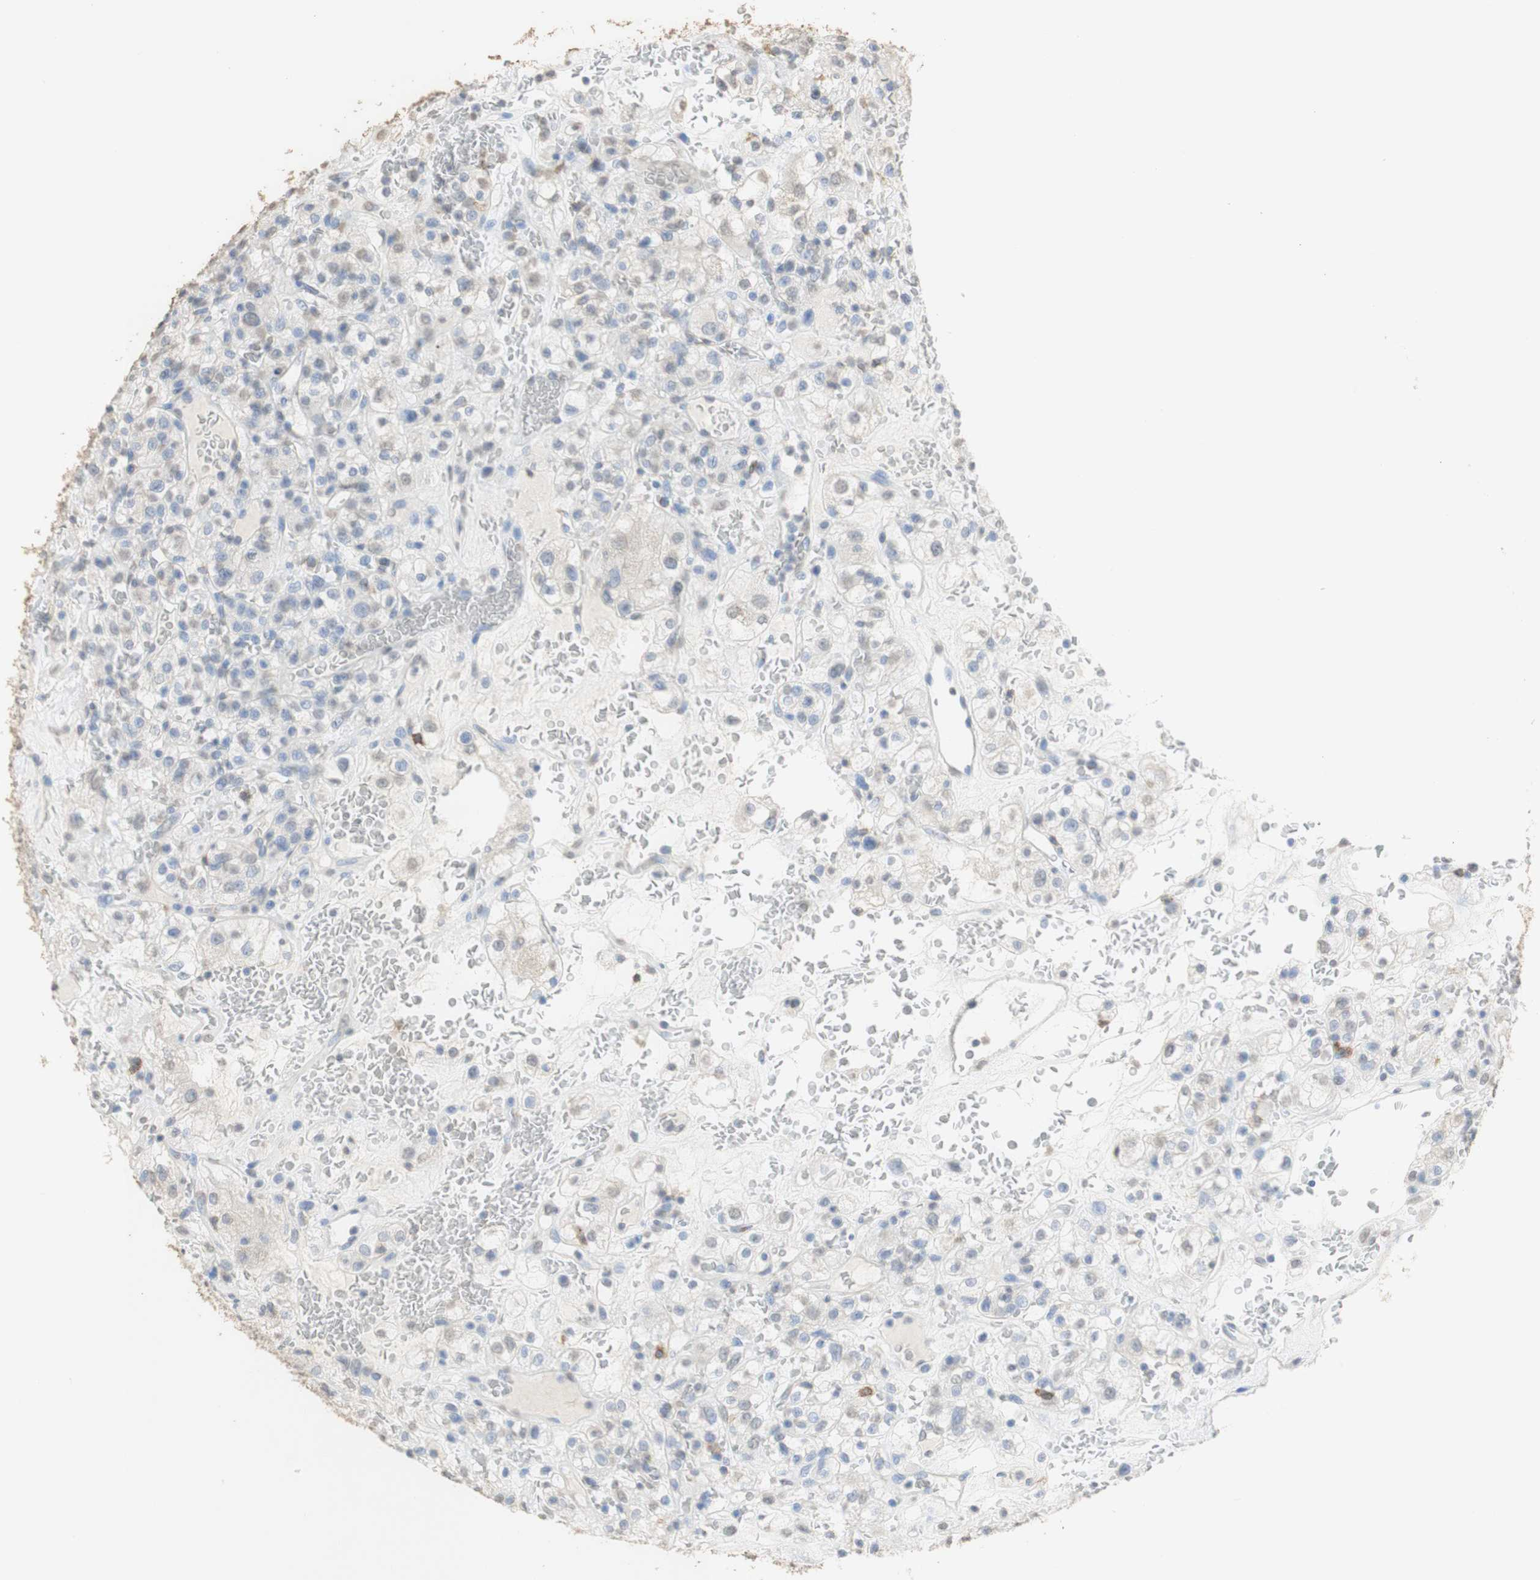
{"staining": {"intensity": "negative", "quantity": "none", "location": "none"}, "tissue": "renal cancer", "cell_type": "Tumor cells", "image_type": "cancer", "snomed": [{"axis": "morphology", "description": "Normal tissue, NOS"}, {"axis": "morphology", "description": "Adenocarcinoma, NOS"}, {"axis": "topography", "description": "Kidney"}], "caption": "An image of renal adenocarcinoma stained for a protein demonstrates no brown staining in tumor cells. Nuclei are stained in blue.", "gene": "L1CAM", "patient": {"sex": "female", "age": 72}}